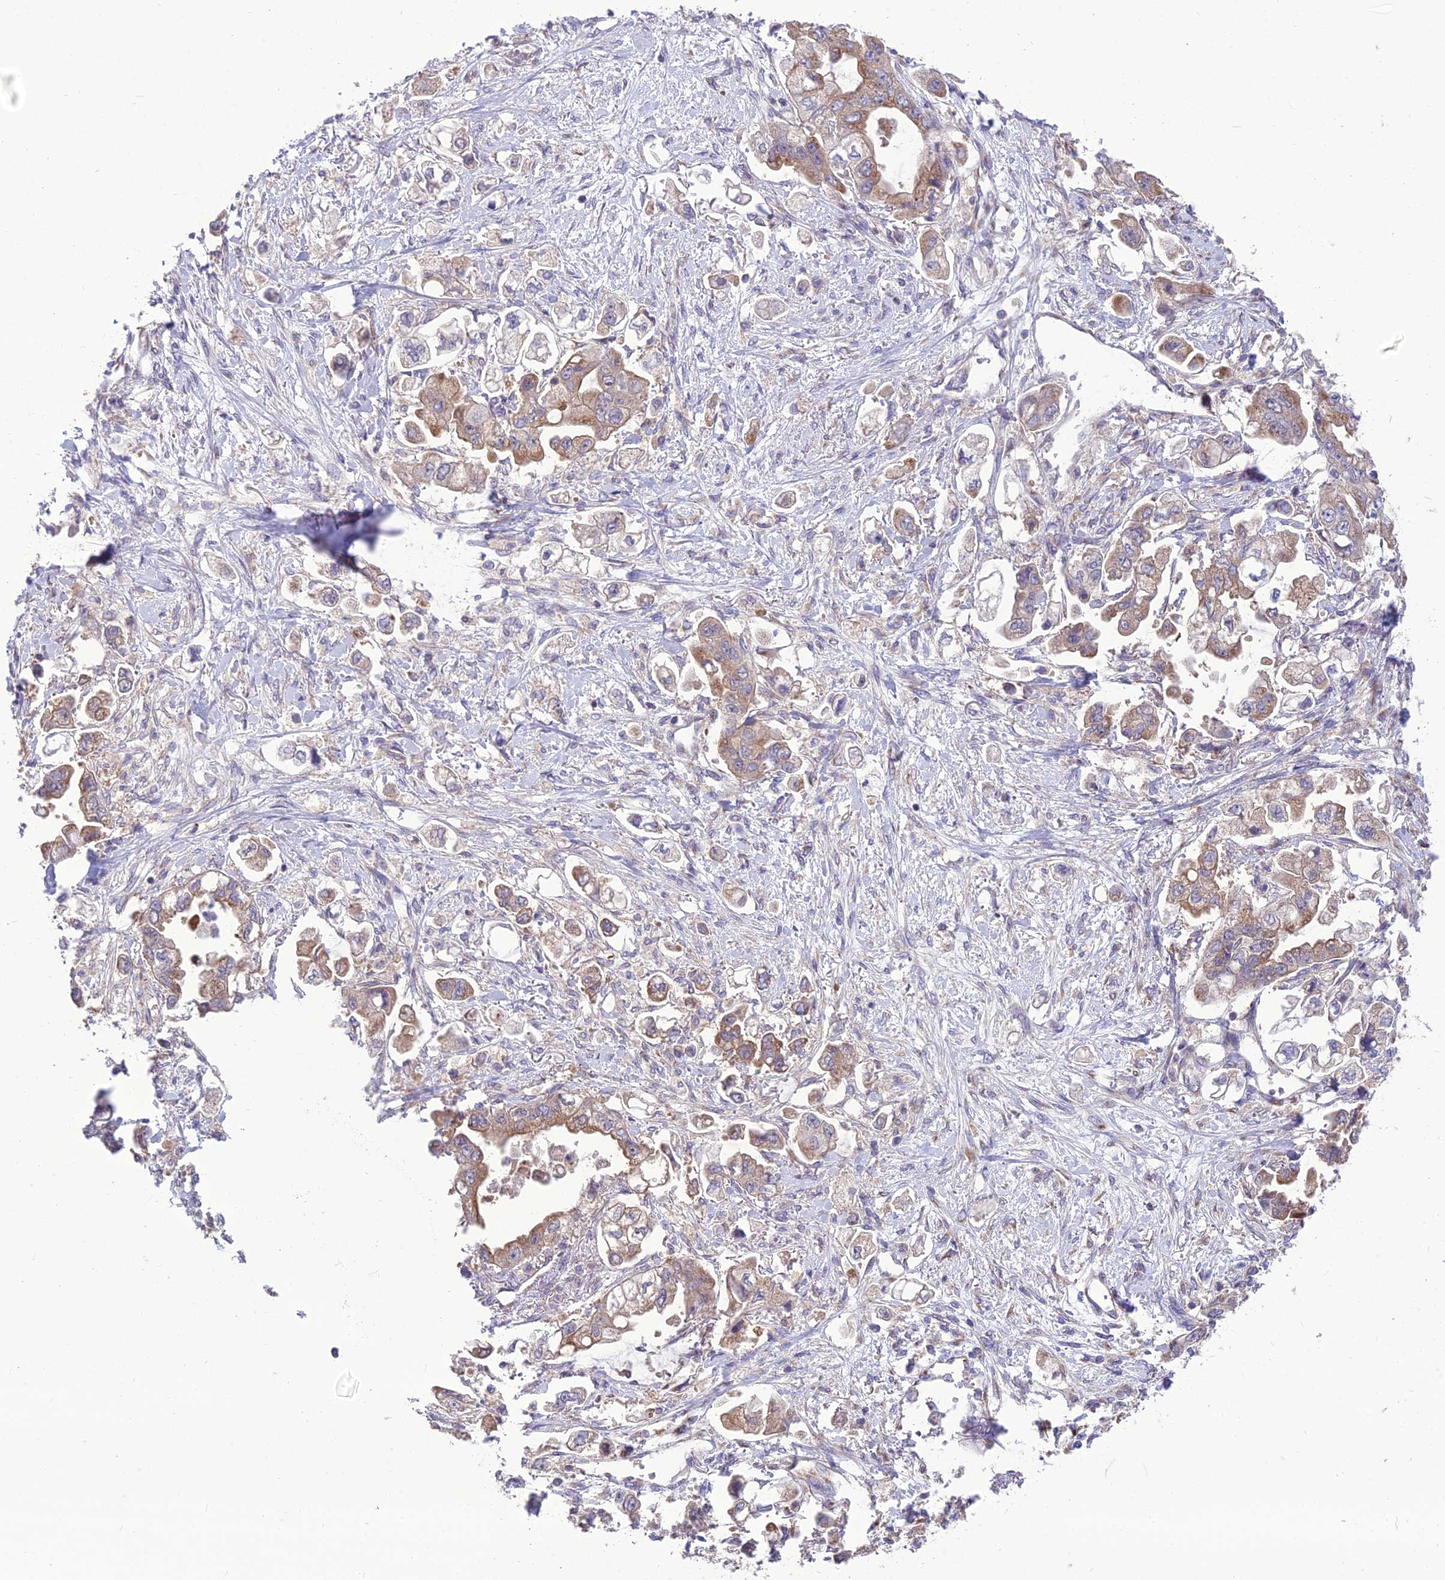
{"staining": {"intensity": "moderate", "quantity": "25%-75%", "location": "cytoplasmic/membranous"}, "tissue": "stomach cancer", "cell_type": "Tumor cells", "image_type": "cancer", "snomed": [{"axis": "morphology", "description": "Adenocarcinoma, NOS"}, {"axis": "topography", "description": "Stomach"}], "caption": "This histopathology image shows immunohistochemistry (IHC) staining of human stomach cancer (adenocarcinoma), with medium moderate cytoplasmic/membranous staining in approximately 25%-75% of tumor cells.", "gene": "SPRYD7", "patient": {"sex": "male", "age": 62}}